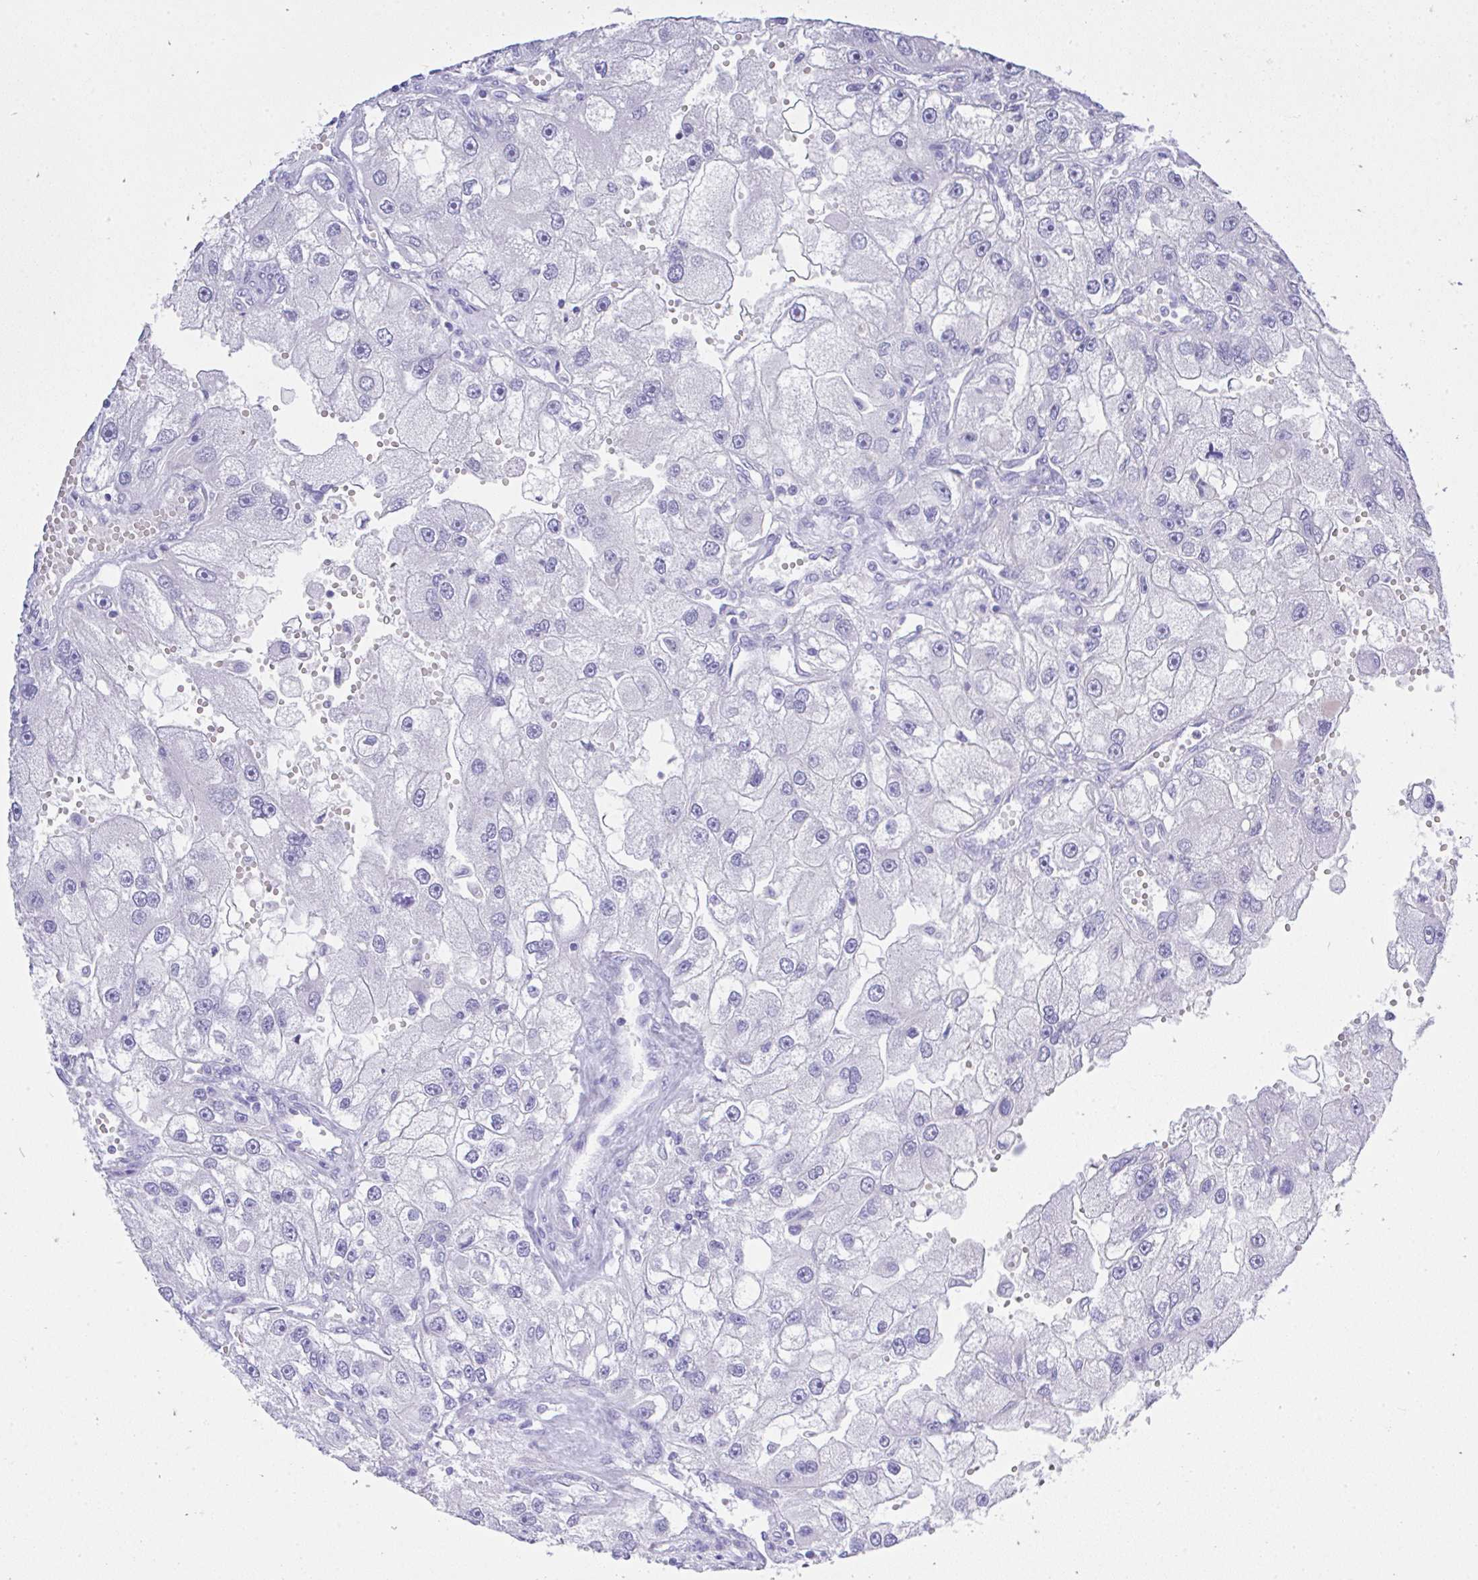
{"staining": {"intensity": "negative", "quantity": "none", "location": "none"}, "tissue": "renal cancer", "cell_type": "Tumor cells", "image_type": "cancer", "snomed": [{"axis": "morphology", "description": "Adenocarcinoma, NOS"}, {"axis": "topography", "description": "Kidney"}], "caption": "Tumor cells are negative for brown protein staining in renal cancer (adenocarcinoma). (Stains: DAB (3,3'-diaminobenzidine) immunohistochemistry (IHC) with hematoxylin counter stain, Microscopy: brightfield microscopy at high magnification).", "gene": "MS4A12", "patient": {"sex": "male", "age": 63}}